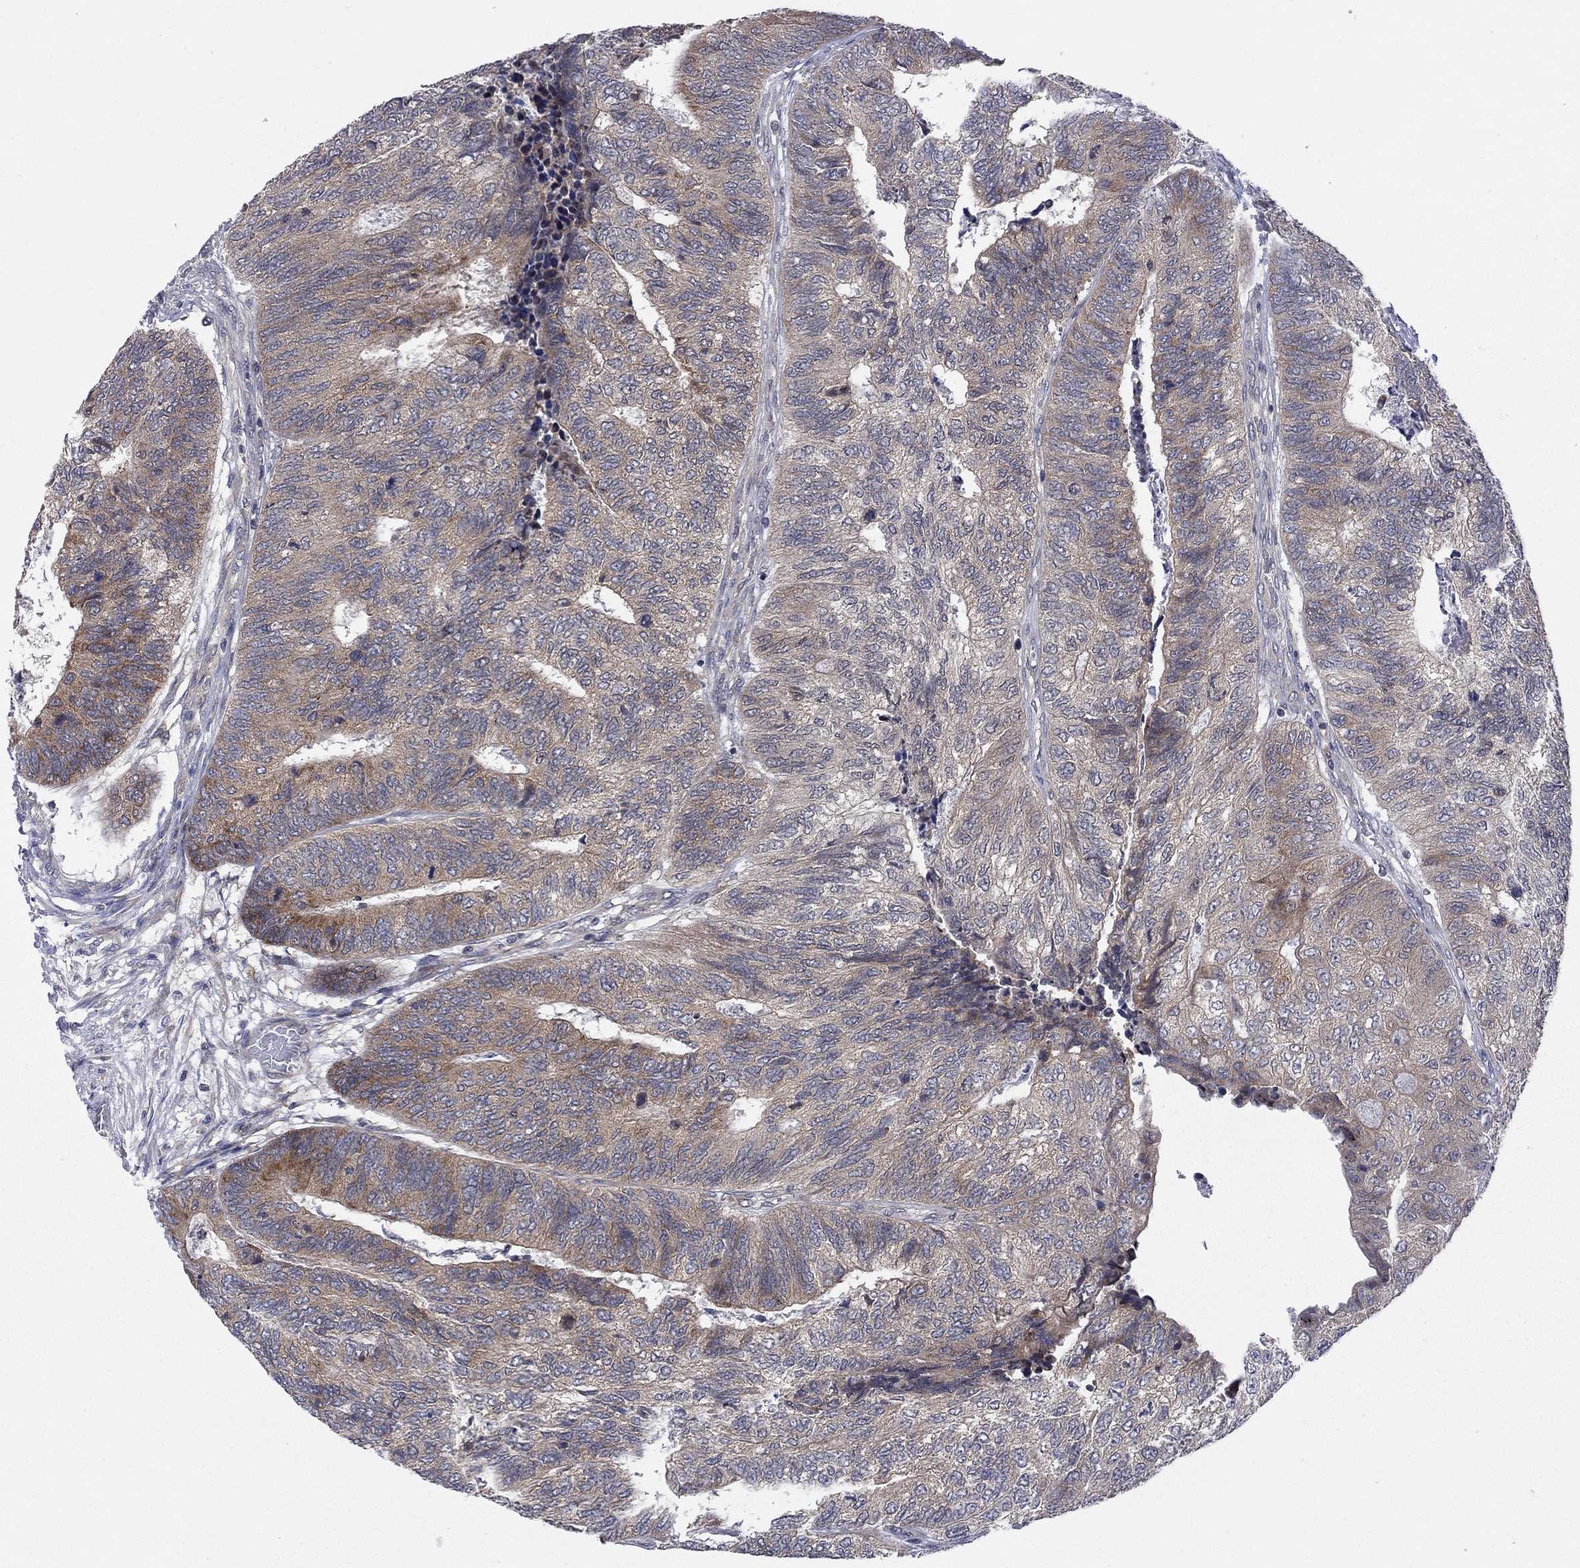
{"staining": {"intensity": "moderate", "quantity": "25%-75%", "location": "cytoplasmic/membranous"}, "tissue": "colorectal cancer", "cell_type": "Tumor cells", "image_type": "cancer", "snomed": [{"axis": "morphology", "description": "Adenocarcinoma, NOS"}, {"axis": "topography", "description": "Colon"}], "caption": "High-power microscopy captured an immunohistochemistry (IHC) photomicrograph of colorectal adenocarcinoma, revealing moderate cytoplasmic/membranous positivity in about 25%-75% of tumor cells.", "gene": "CNOT11", "patient": {"sex": "female", "age": 67}}